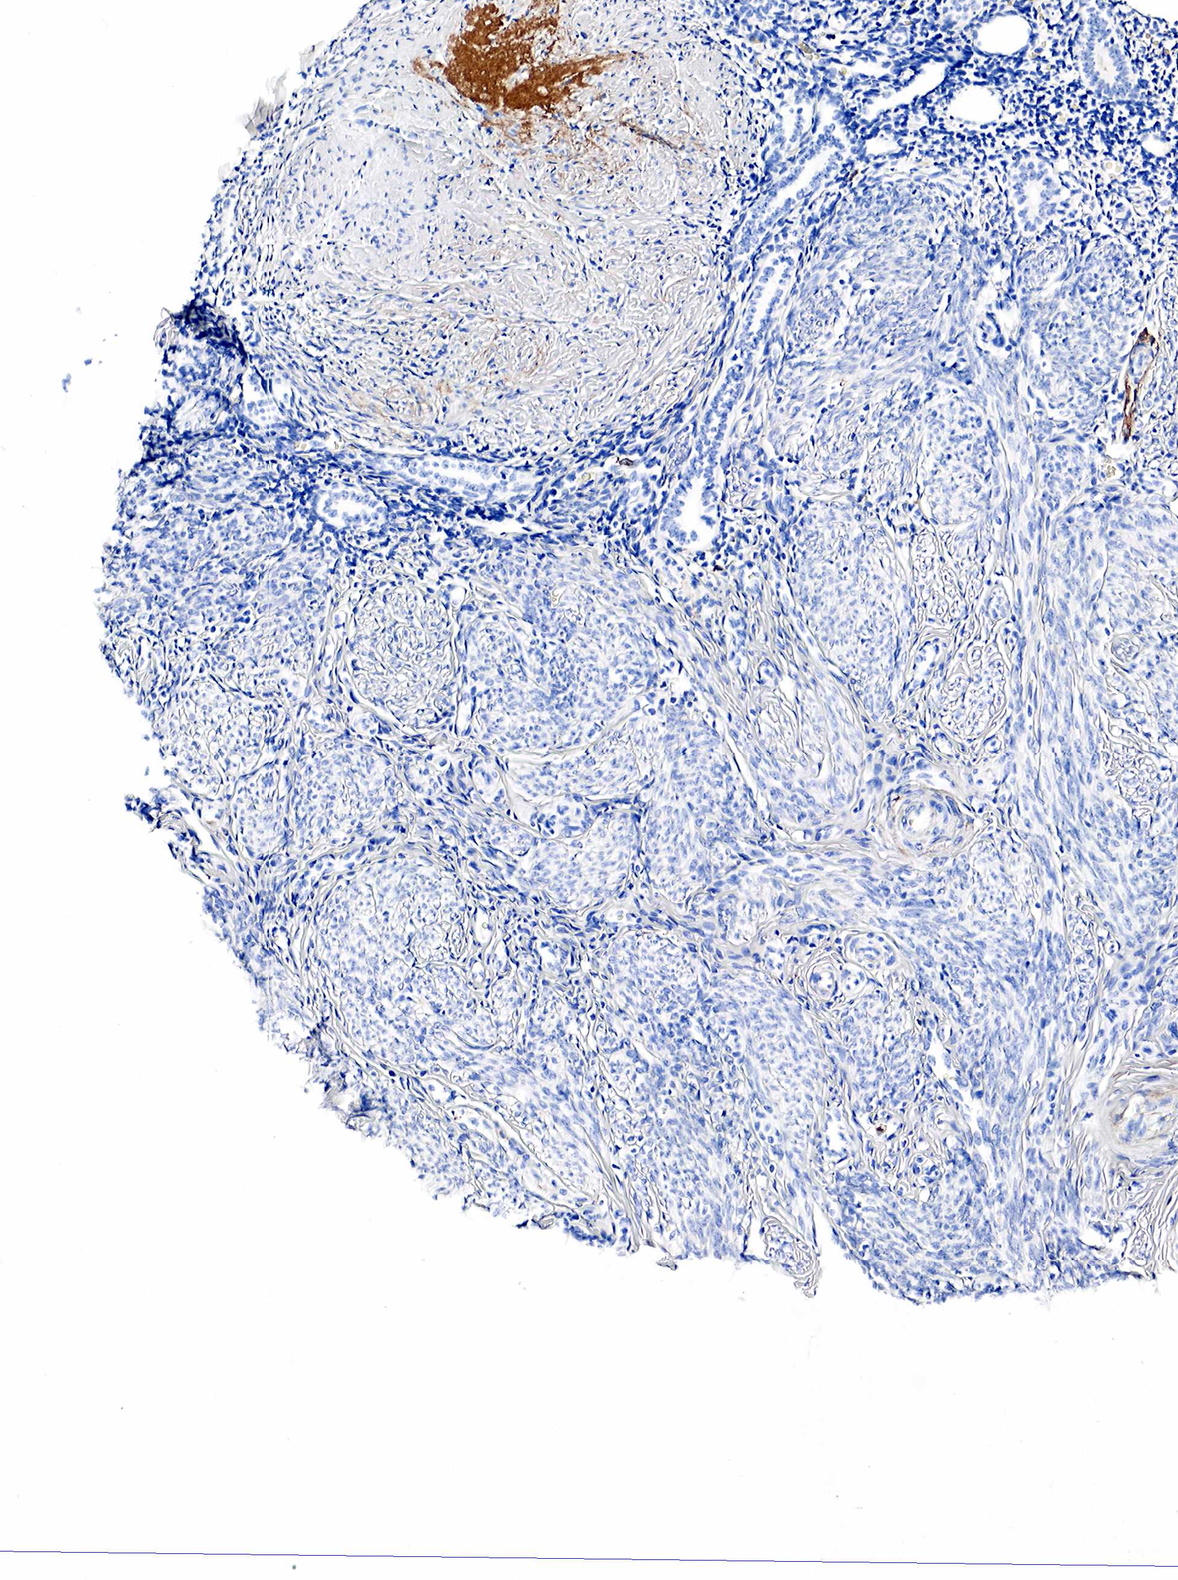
{"staining": {"intensity": "negative", "quantity": "none", "location": "none"}, "tissue": "endometrium", "cell_type": "Cells in endometrial stroma", "image_type": "normal", "snomed": [{"axis": "morphology", "description": "Normal tissue, NOS"}, {"axis": "morphology", "description": "Neoplasm, benign, NOS"}, {"axis": "topography", "description": "Uterus"}], "caption": "Immunohistochemical staining of normal endometrium displays no significant positivity in cells in endometrial stroma. (DAB immunohistochemistry (IHC) with hematoxylin counter stain).", "gene": "LYZ", "patient": {"sex": "female", "age": 55}}